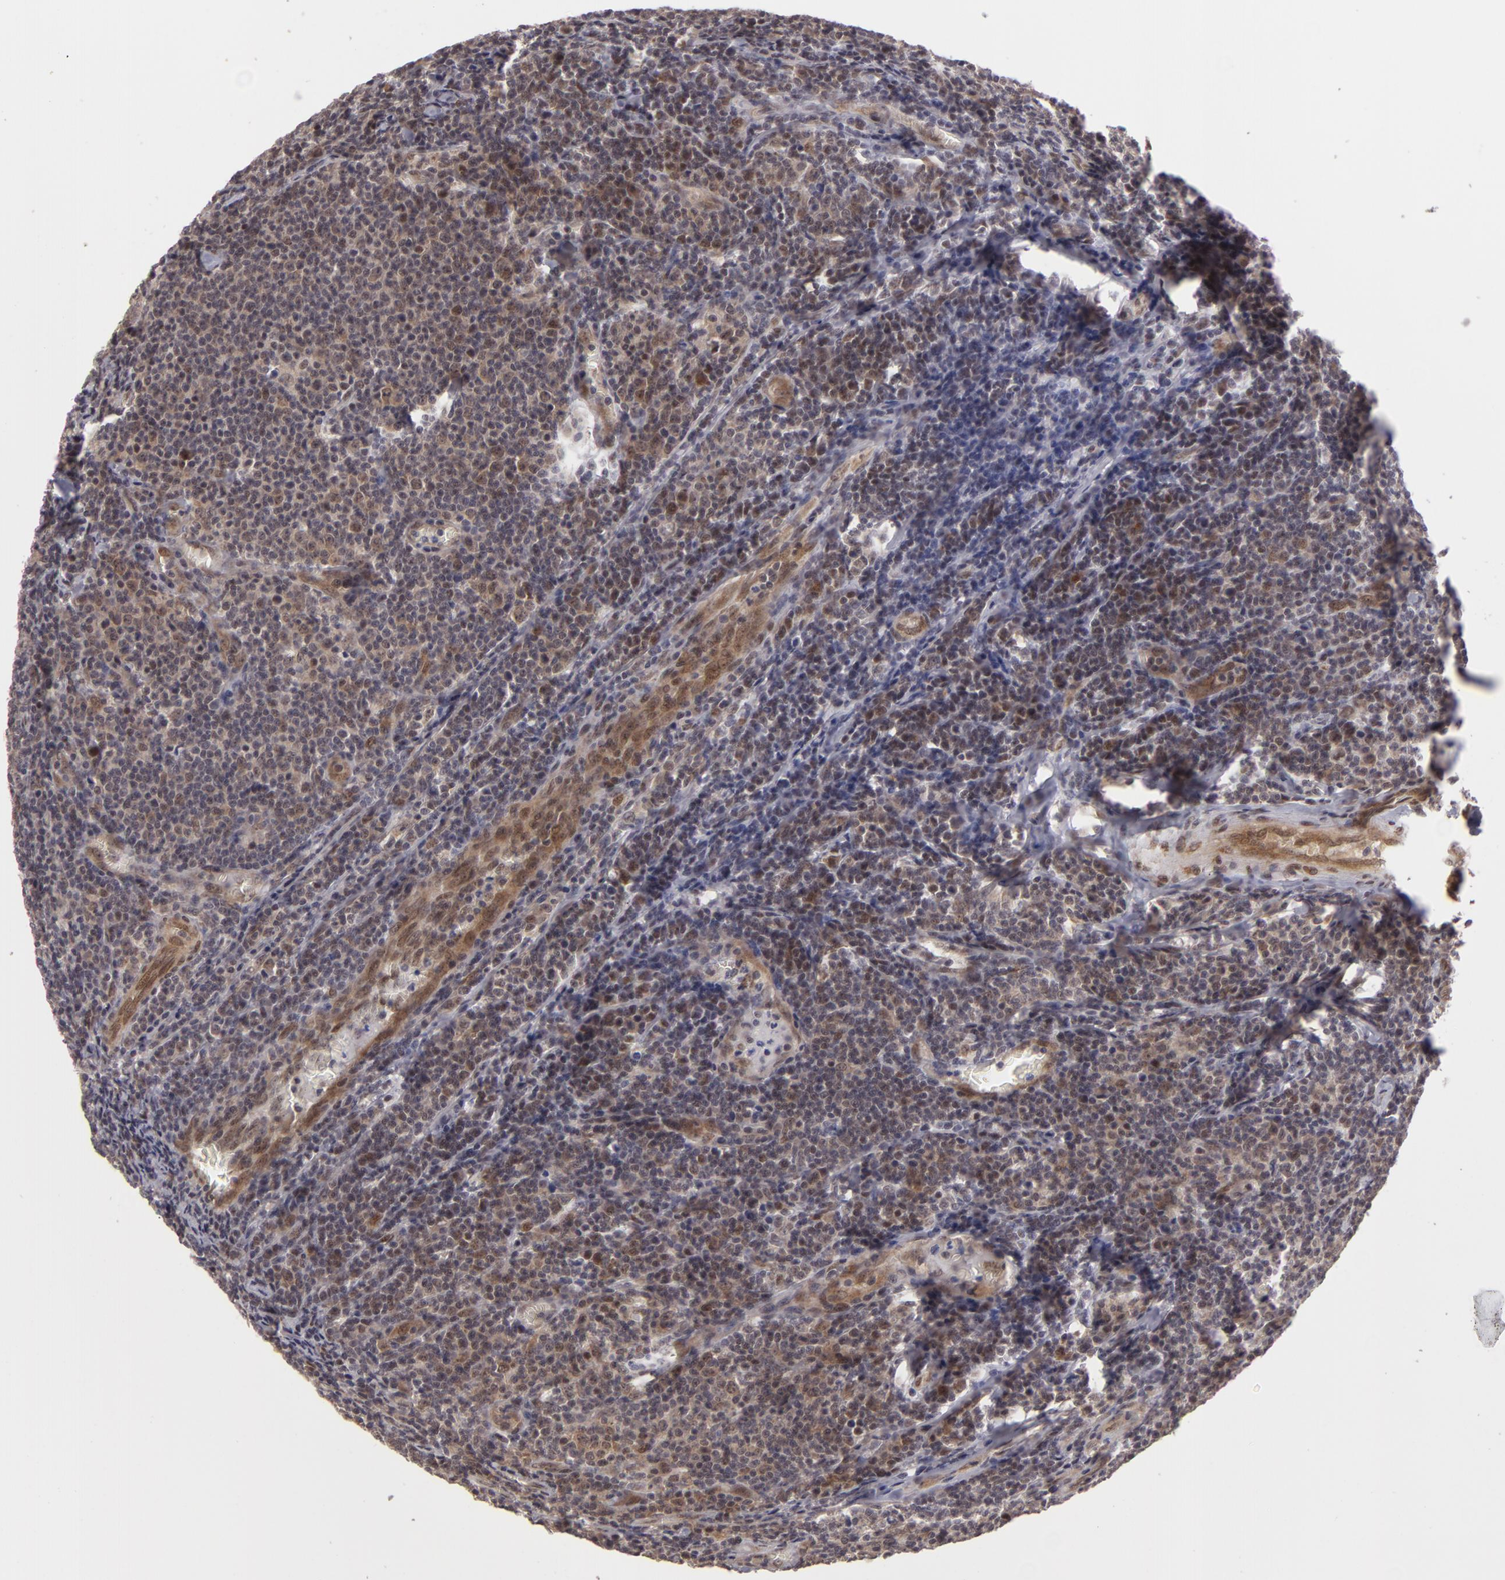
{"staining": {"intensity": "moderate", "quantity": "<25%", "location": "nuclear"}, "tissue": "lymphoma", "cell_type": "Tumor cells", "image_type": "cancer", "snomed": [{"axis": "morphology", "description": "Malignant lymphoma, non-Hodgkin's type, Low grade"}, {"axis": "topography", "description": "Lymph node"}], "caption": "A brown stain labels moderate nuclear positivity of a protein in human low-grade malignant lymphoma, non-Hodgkin's type tumor cells.", "gene": "ZNF133", "patient": {"sex": "male", "age": 74}}